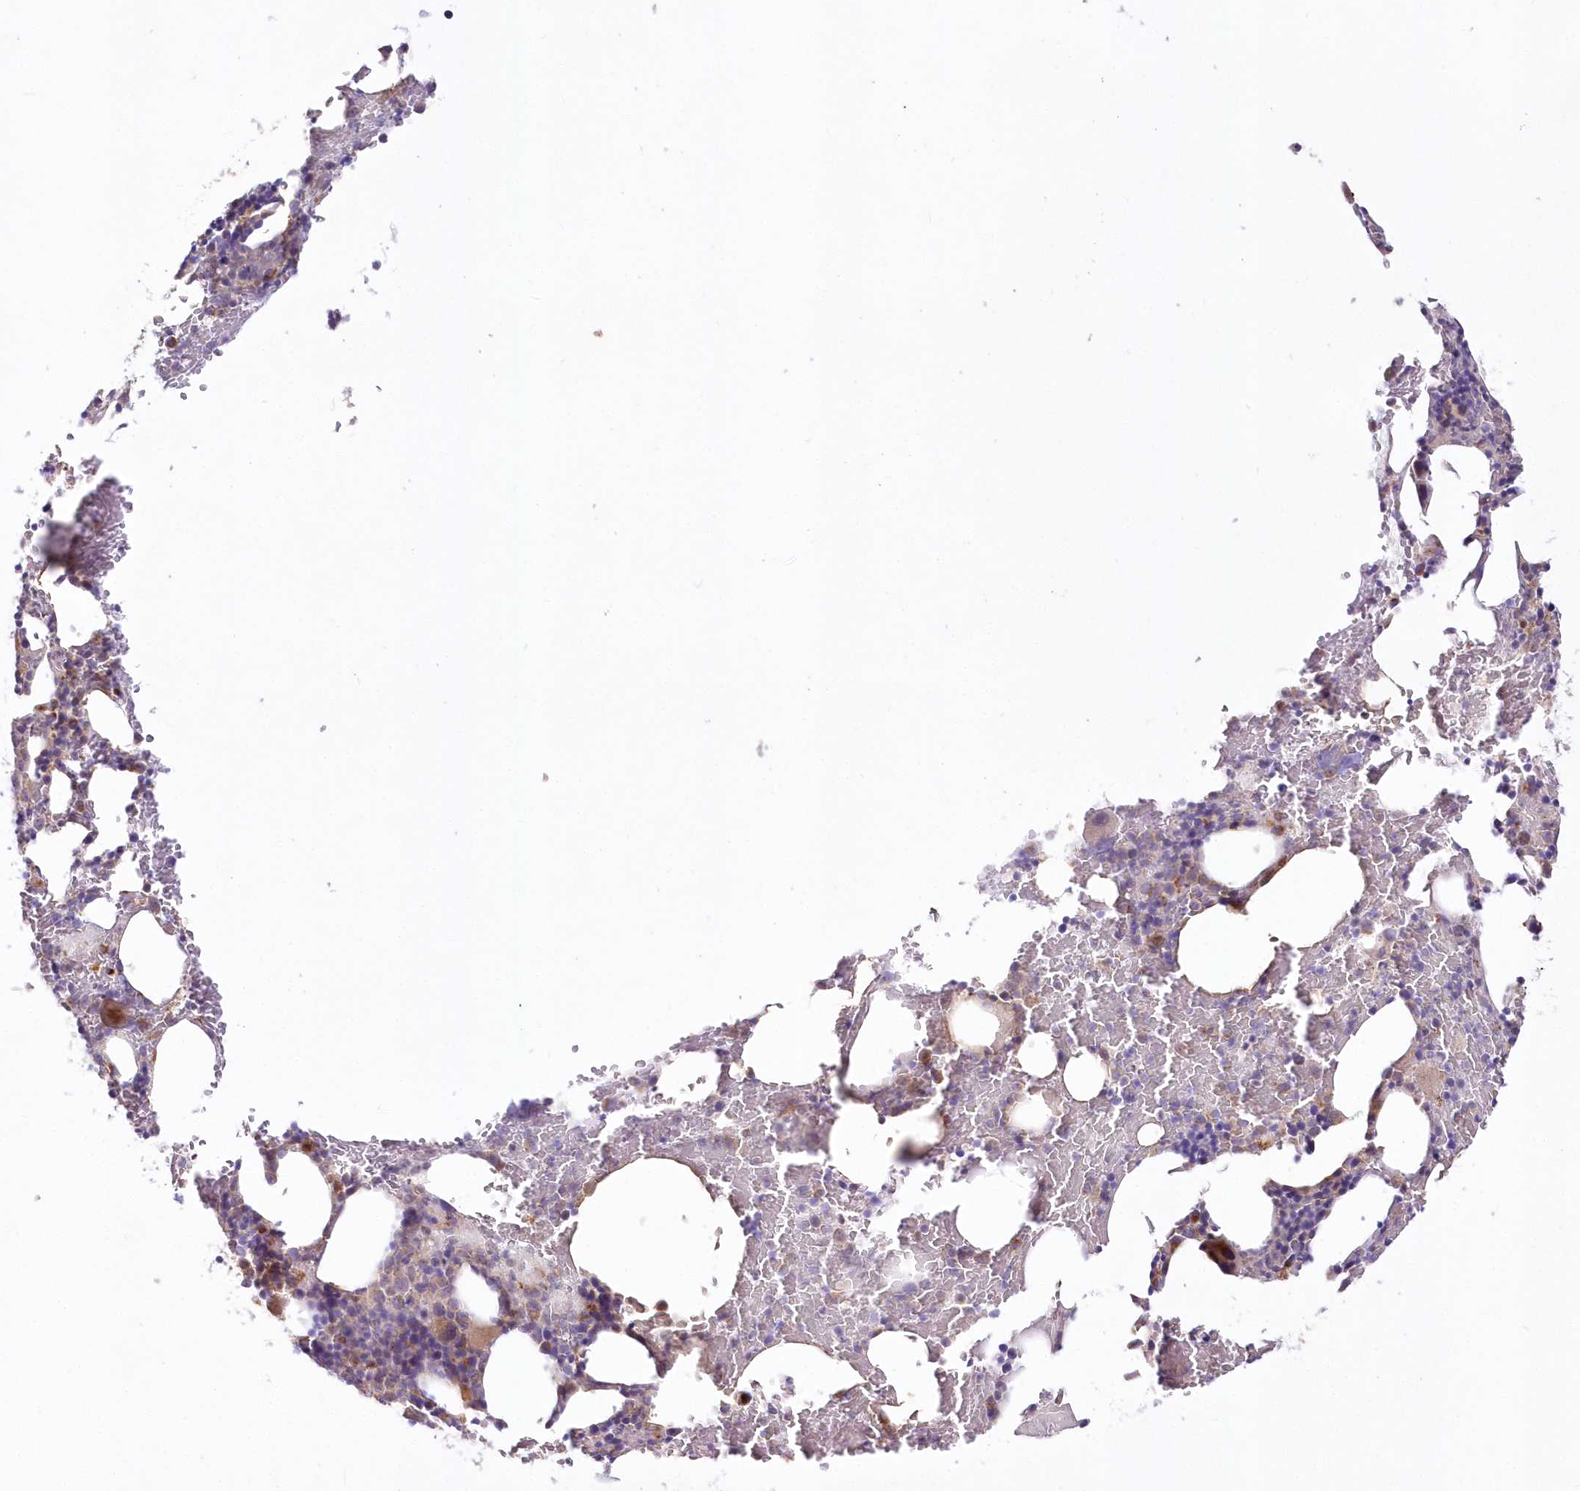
{"staining": {"intensity": "moderate", "quantity": "25%-75%", "location": "cytoplasmic/membranous"}, "tissue": "bone marrow", "cell_type": "Hematopoietic cells", "image_type": "normal", "snomed": [{"axis": "morphology", "description": "Normal tissue, NOS"}, {"axis": "topography", "description": "Bone marrow"}], "caption": "Brown immunohistochemical staining in normal human bone marrow shows moderate cytoplasmic/membranous positivity in approximately 25%-75% of hematopoietic cells.", "gene": "DNA2", "patient": {"sex": "male", "age": 62}}